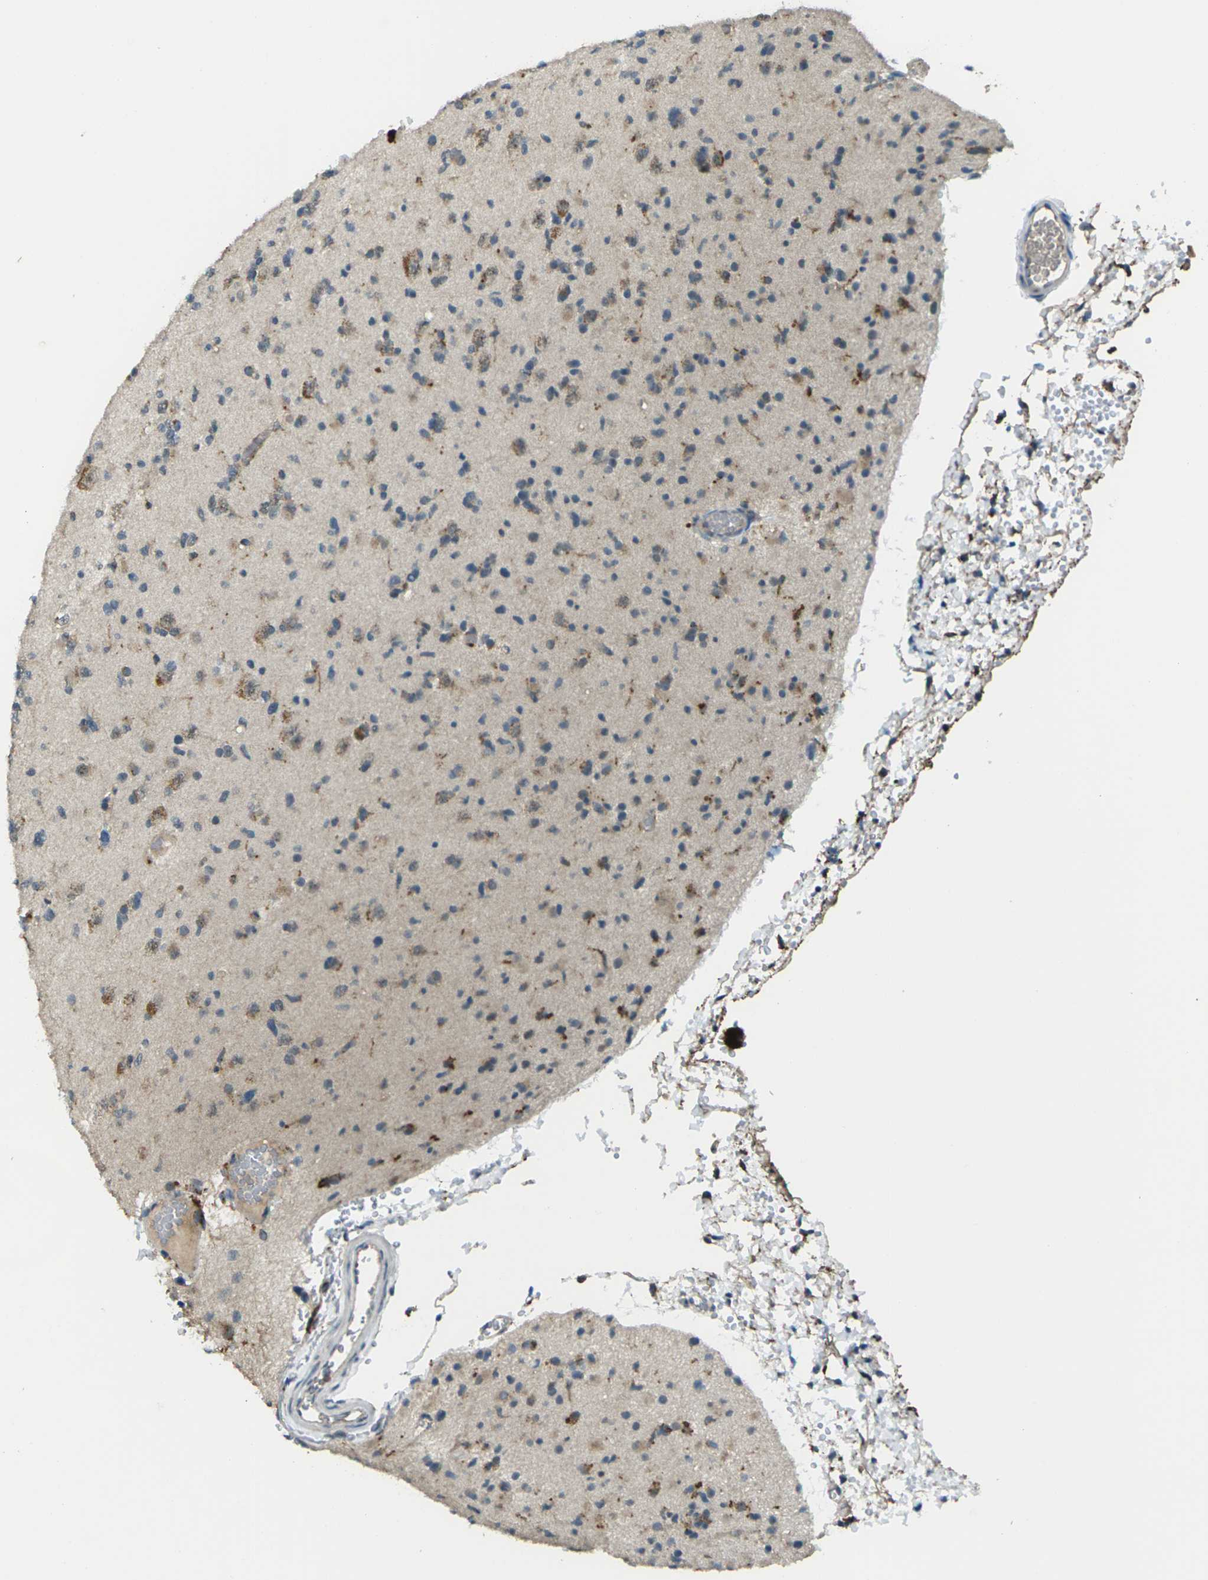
{"staining": {"intensity": "moderate", "quantity": "25%-75%", "location": "cytoplasmic/membranous"}, "tissue": "glioma", "cell_type": "Tumor cells", "image_type": "cancer", "snomed": [{"axis": "morphology", "description": "Glioma, malignant, Low grade"}, {"axis": "topography", "description": "Brain"}], "caption": "High-magnification brightfield microscopy of glioma stained with DAB (3,3'-diaminobenzidine) (brown) and counterstained with hematoxylin (blue). tumor cells exhibit moderate cytoplasmic/membranous staining is identified in approximately25%-75% of cells.", "gene": "SLC31A2", "patient": {"sex": "female", "age": 22}}